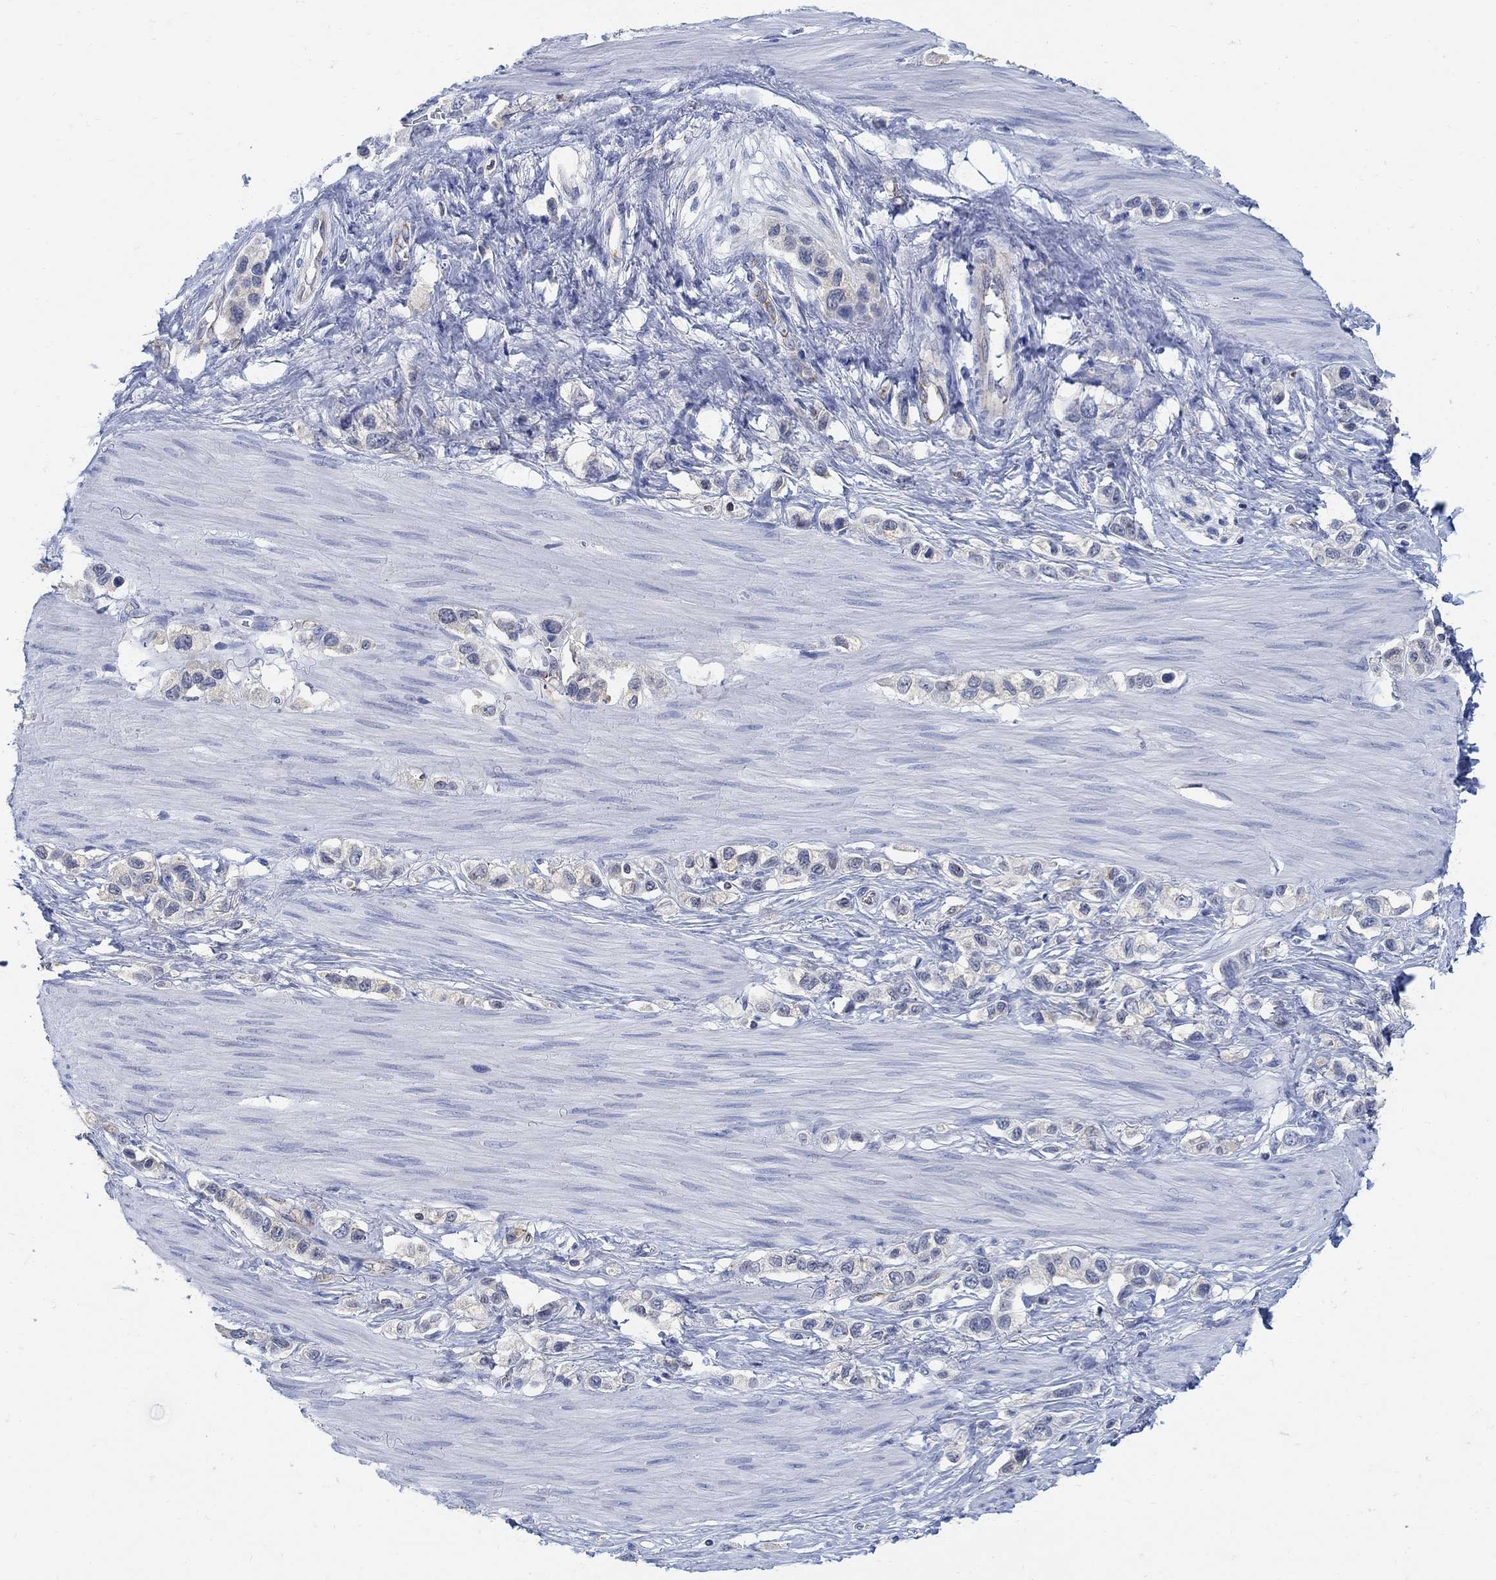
{"staining": {"intensity": "negative", "quantity": "none", "location": "none"}, "tissue": "stomach cancer", "cell_type": "Tumor cells", "image_type": "cancer", "snomed": [{"axis": "morphology", "description": "Normal tissue, NOS"}, {"axis": "morphology", "description": "Adenocarcinoma, NOS"}, {"axis": "morphology", "description": "Adenocarcinoma, High grade"}, {"axis": "topography", "description": "Stomach, upper"}, {"axis": "topography", "description": "Stomach"}], "caption": "Stomach adenocarcinoma (high-grade) stained for a protein using IHC demonstrates no positivity tumor cells.", "gene": "PHF21B", "patient": {"sex": "female", "age": 65}}